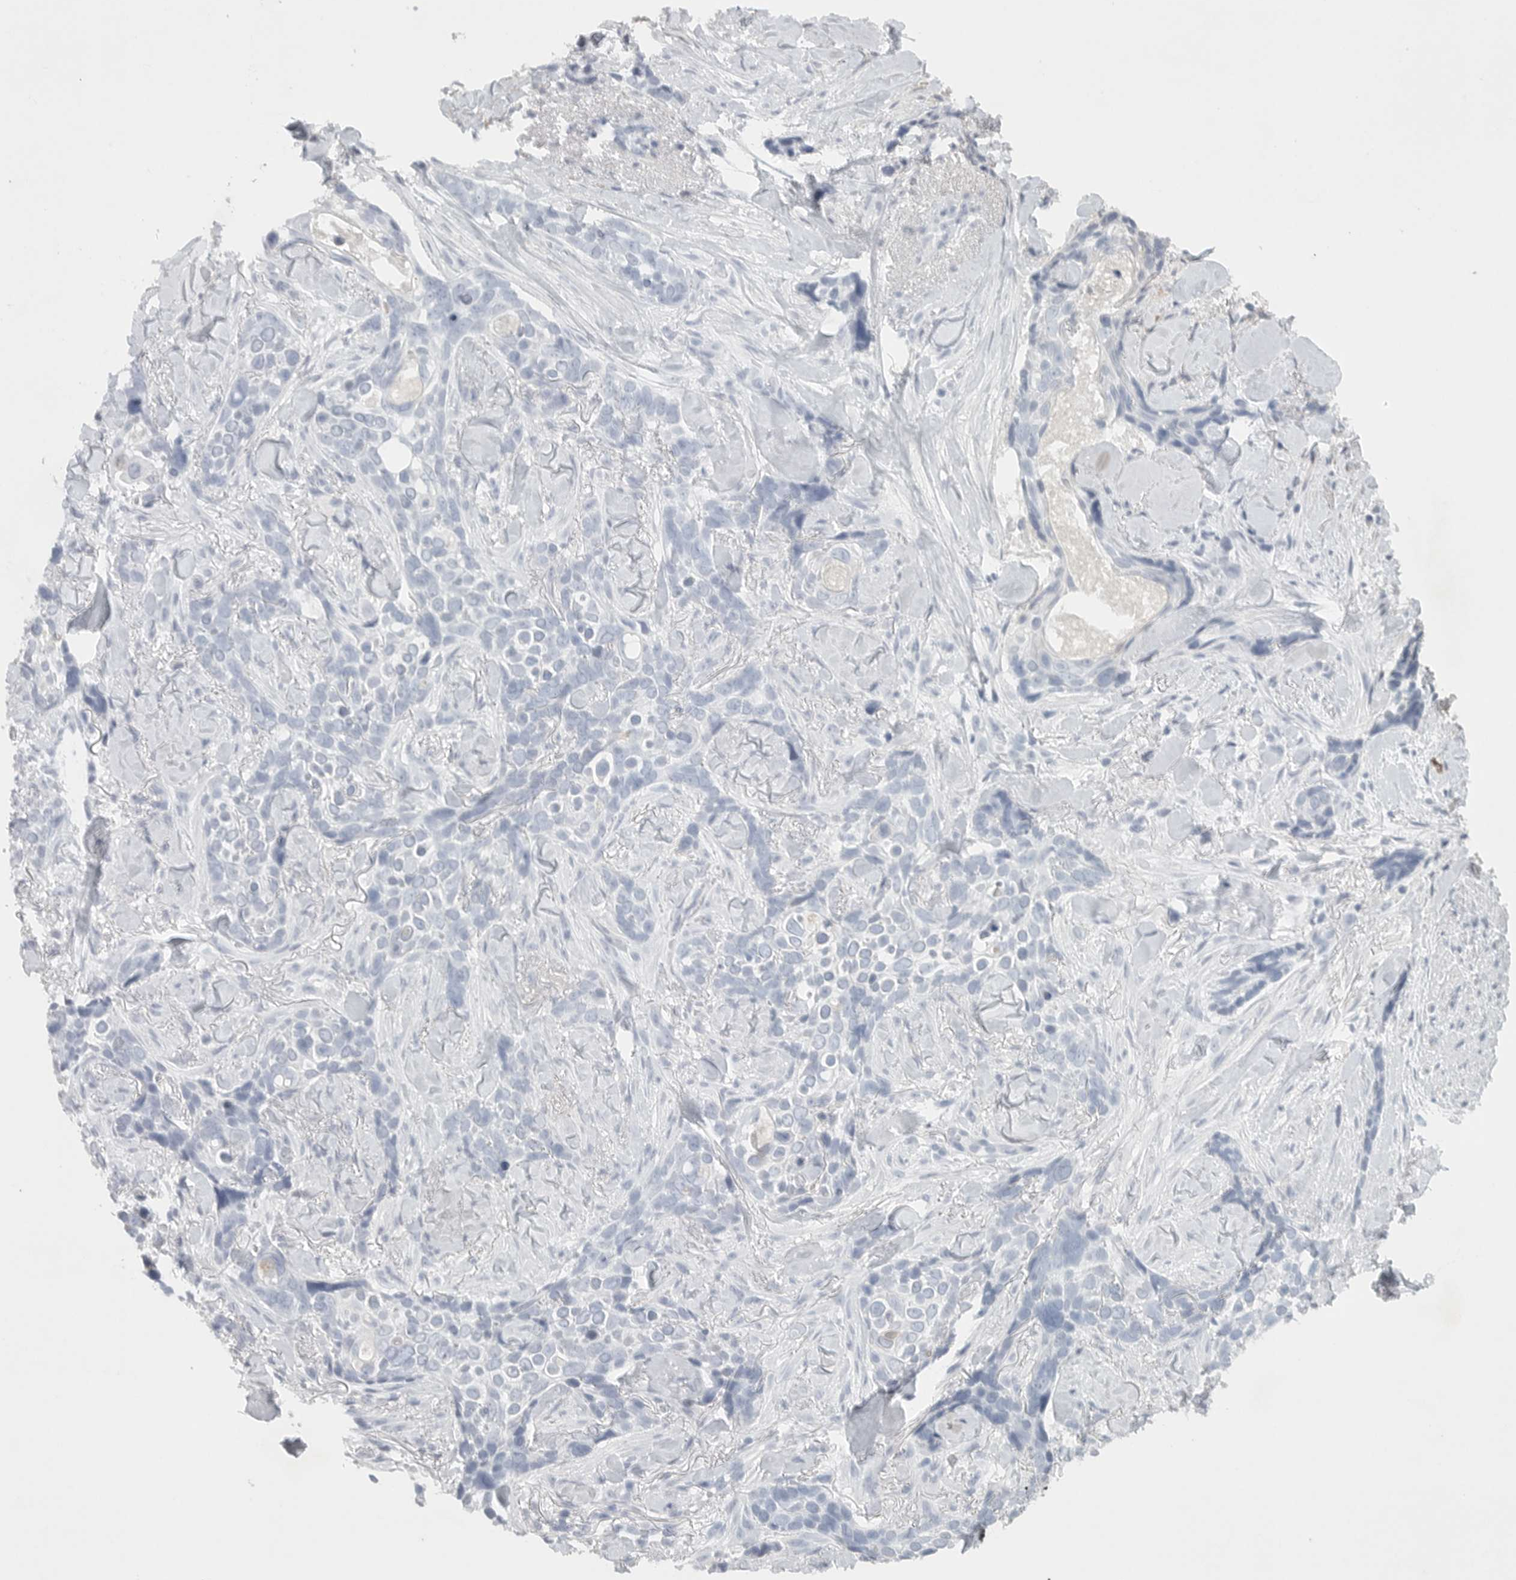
{"staining": {"intensity": "negative", "quantity": "none", "location": "none"}, "tissue": "skin cancer", "cell_type": "Tumor cells", "image_type": "cancer", "snomed": [{"axis": "morphology", "description": "Basal cell carcinoma"}, {"axis": "topography", "description": "Skin"}], "caption": "High magnification brightfield microscopy of skin basal cell carcinoma stained with DAB (3,3'-diaminobenzidine) (brown) and counterstained with hematoxylin (blue): tumor cells show no significant positivity.", "gene": "TNR", "patient": {"sex": "female", "age": 82}}